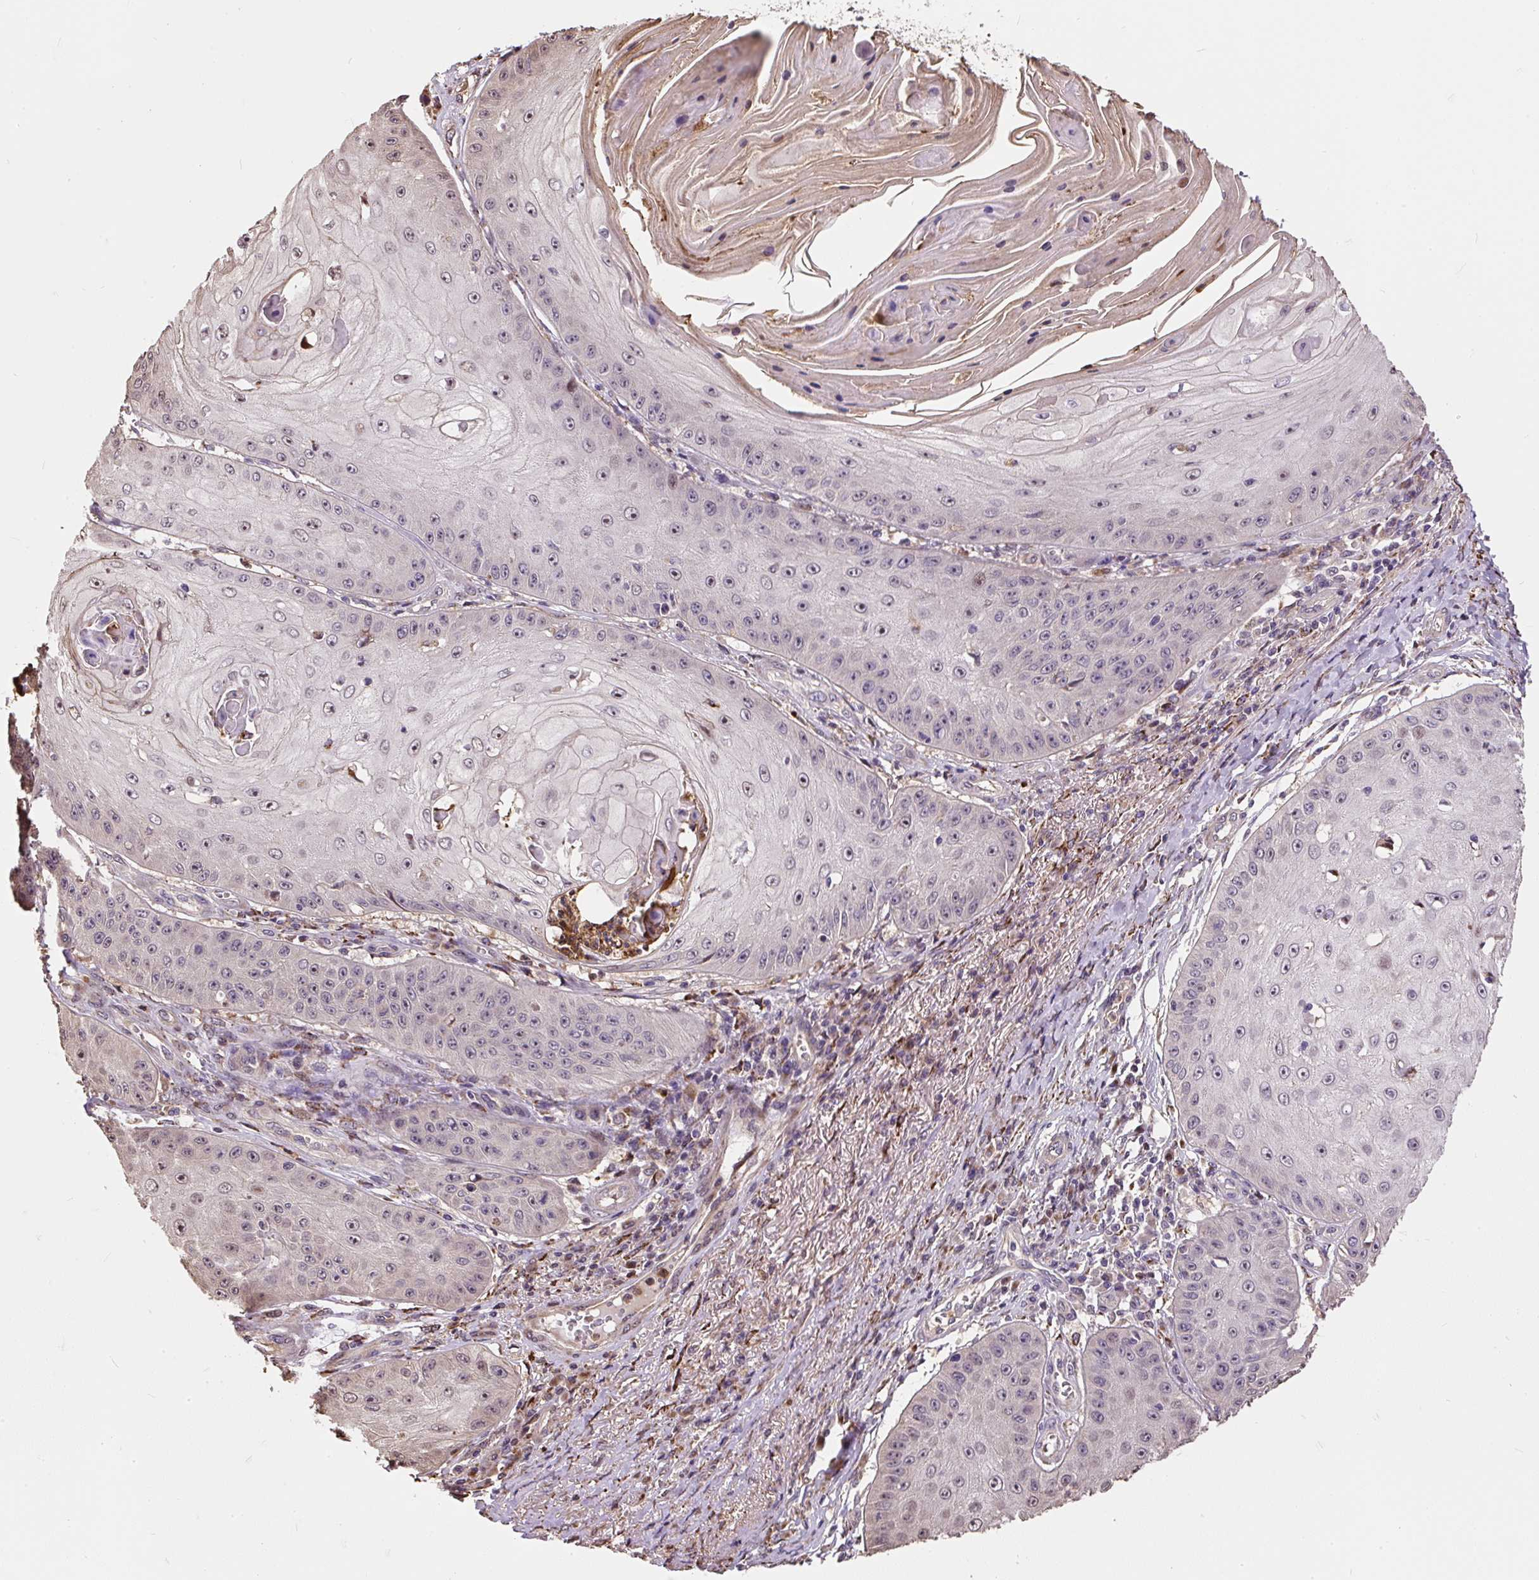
{"staining": {"intensity": "negative", "quantity": "none", "location": "none"}, "tissue": "skin cancer", "cell_type": "Tumor cells", "image_type": "cancer", "snomed": [{"axis": "morphology", "description": "Squamous cell carcinoma, NOS"}, {"axis": "topography", "description": "Skin"}], "caption": "Skin cancer was stained to show a protein in brown. There is no significant expression in tumor cells.", "gene": "PUS7L", "patient": {"sex": "male", "age": 70}}